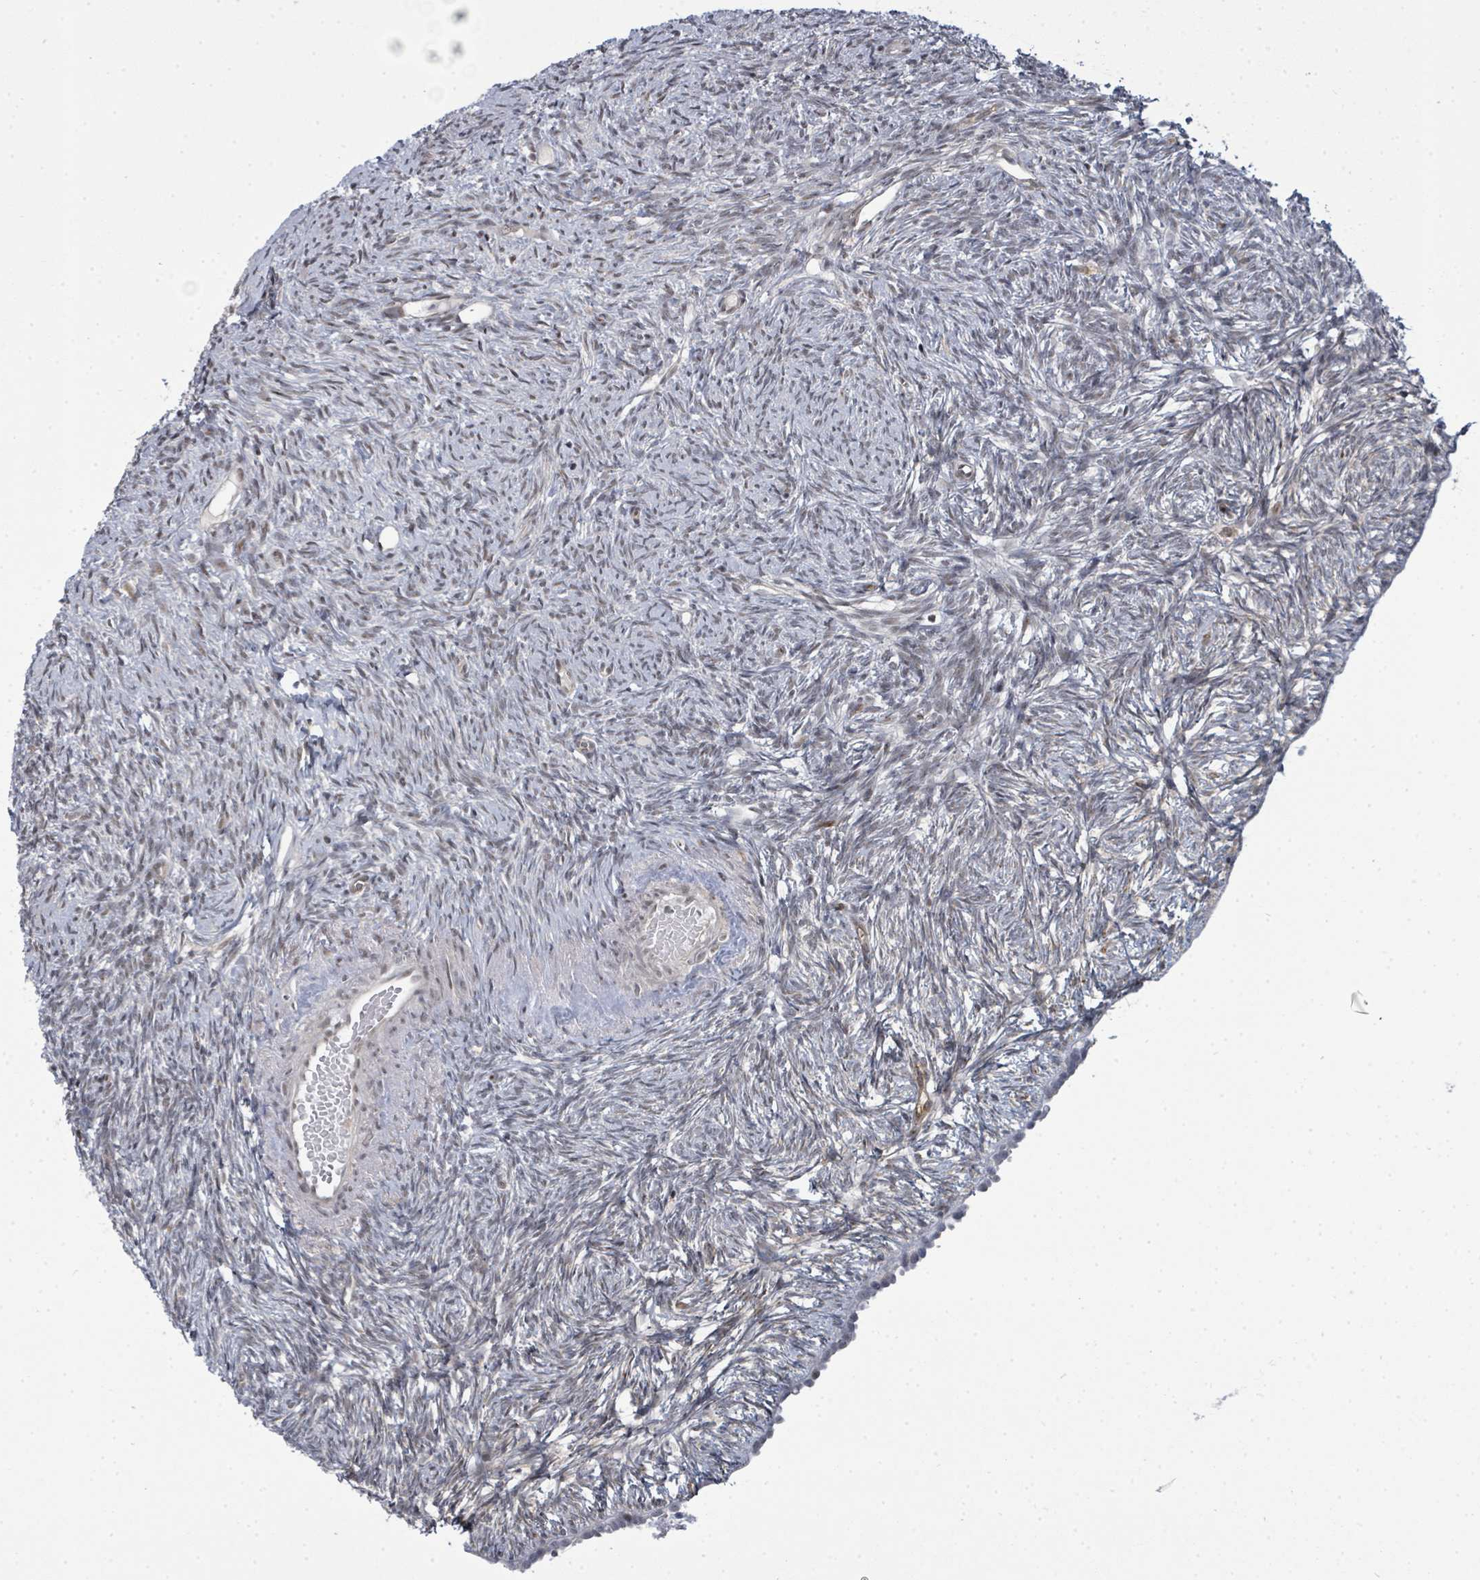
{"staining": {"intensity": "weak", "quantity": "25%-75%", "location": "nuclear"}, "tissue": "ovary", "cell_type": "Ovarian stroma cells", "image_type": "normal", "snomed": [{"axis": "morphology", "description": "Normal tissue, NOS"}, {"axis": "topography", "description": "Ovary"}], "caption": "Ovary stained for a protein exhibits weak nuclear positivity in ovarian stroma cells. Using DAB (3,3'-diaminobenzidine) (brown) and hematoxylin (blue) stains, captured at high magnification using brightfield microscopy.", "gene": "PSMG2", "patient": {"sex": "female", "age": 51}}